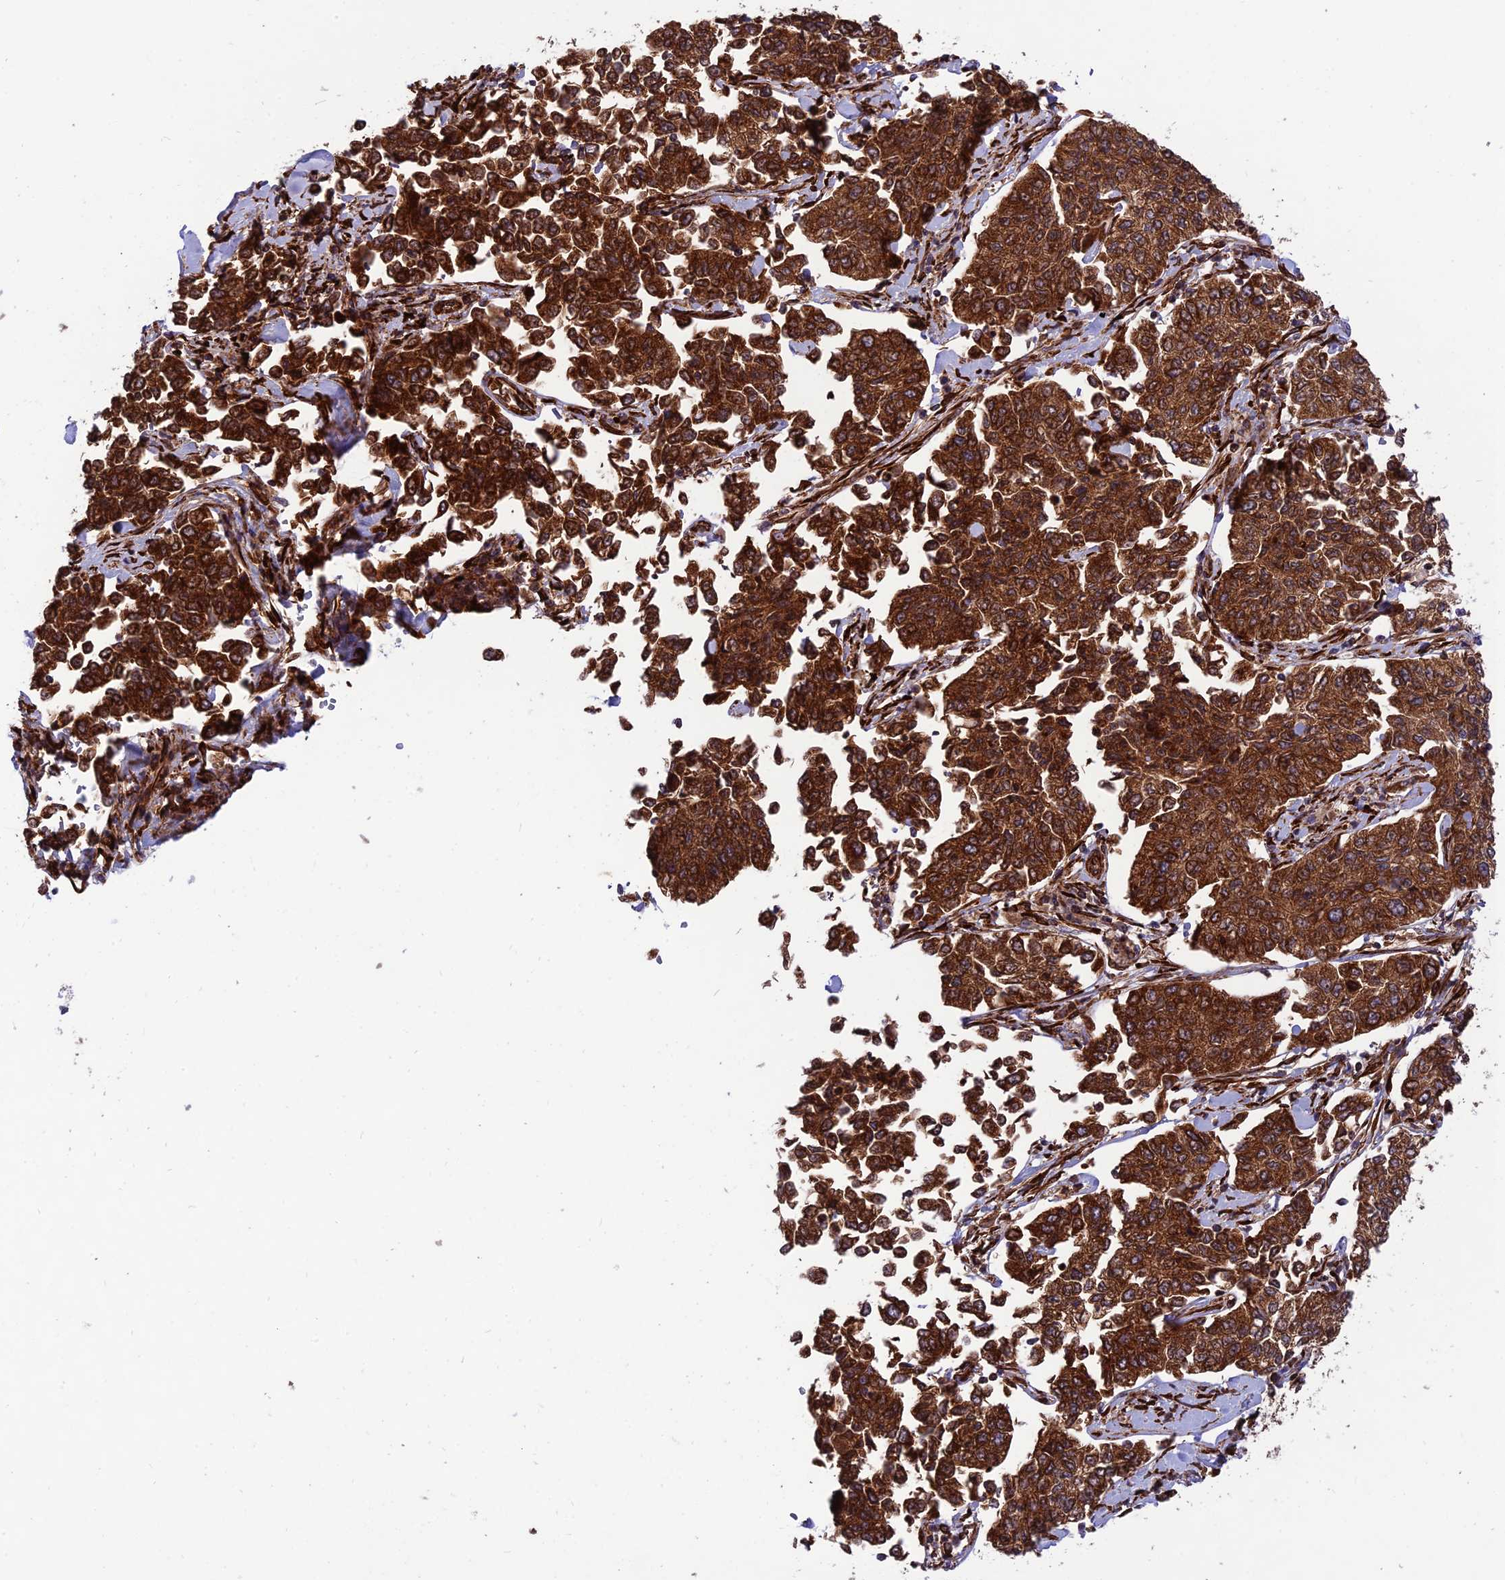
{"staining": {"intensity": "strong", "quantity": ">75%", "location": "cytoplasmic/membranous"}, "tissue": "cervical cancer", "cell_type": "Tumor cells", "image_type": "cancer", "snomed": [{"axis": "morphology", "description": "Squamous cell carcinoma, NOS"}, {"axis": "topography", "description": "Cervix"}], "caption": "Human cervical cancer stained with a brown dye reveals strong cytoplasmic/membranous positive staining in about >75% of tumor cells.", "gene": "CRTAP", "patient": {"sex": "female", "age": 35}}